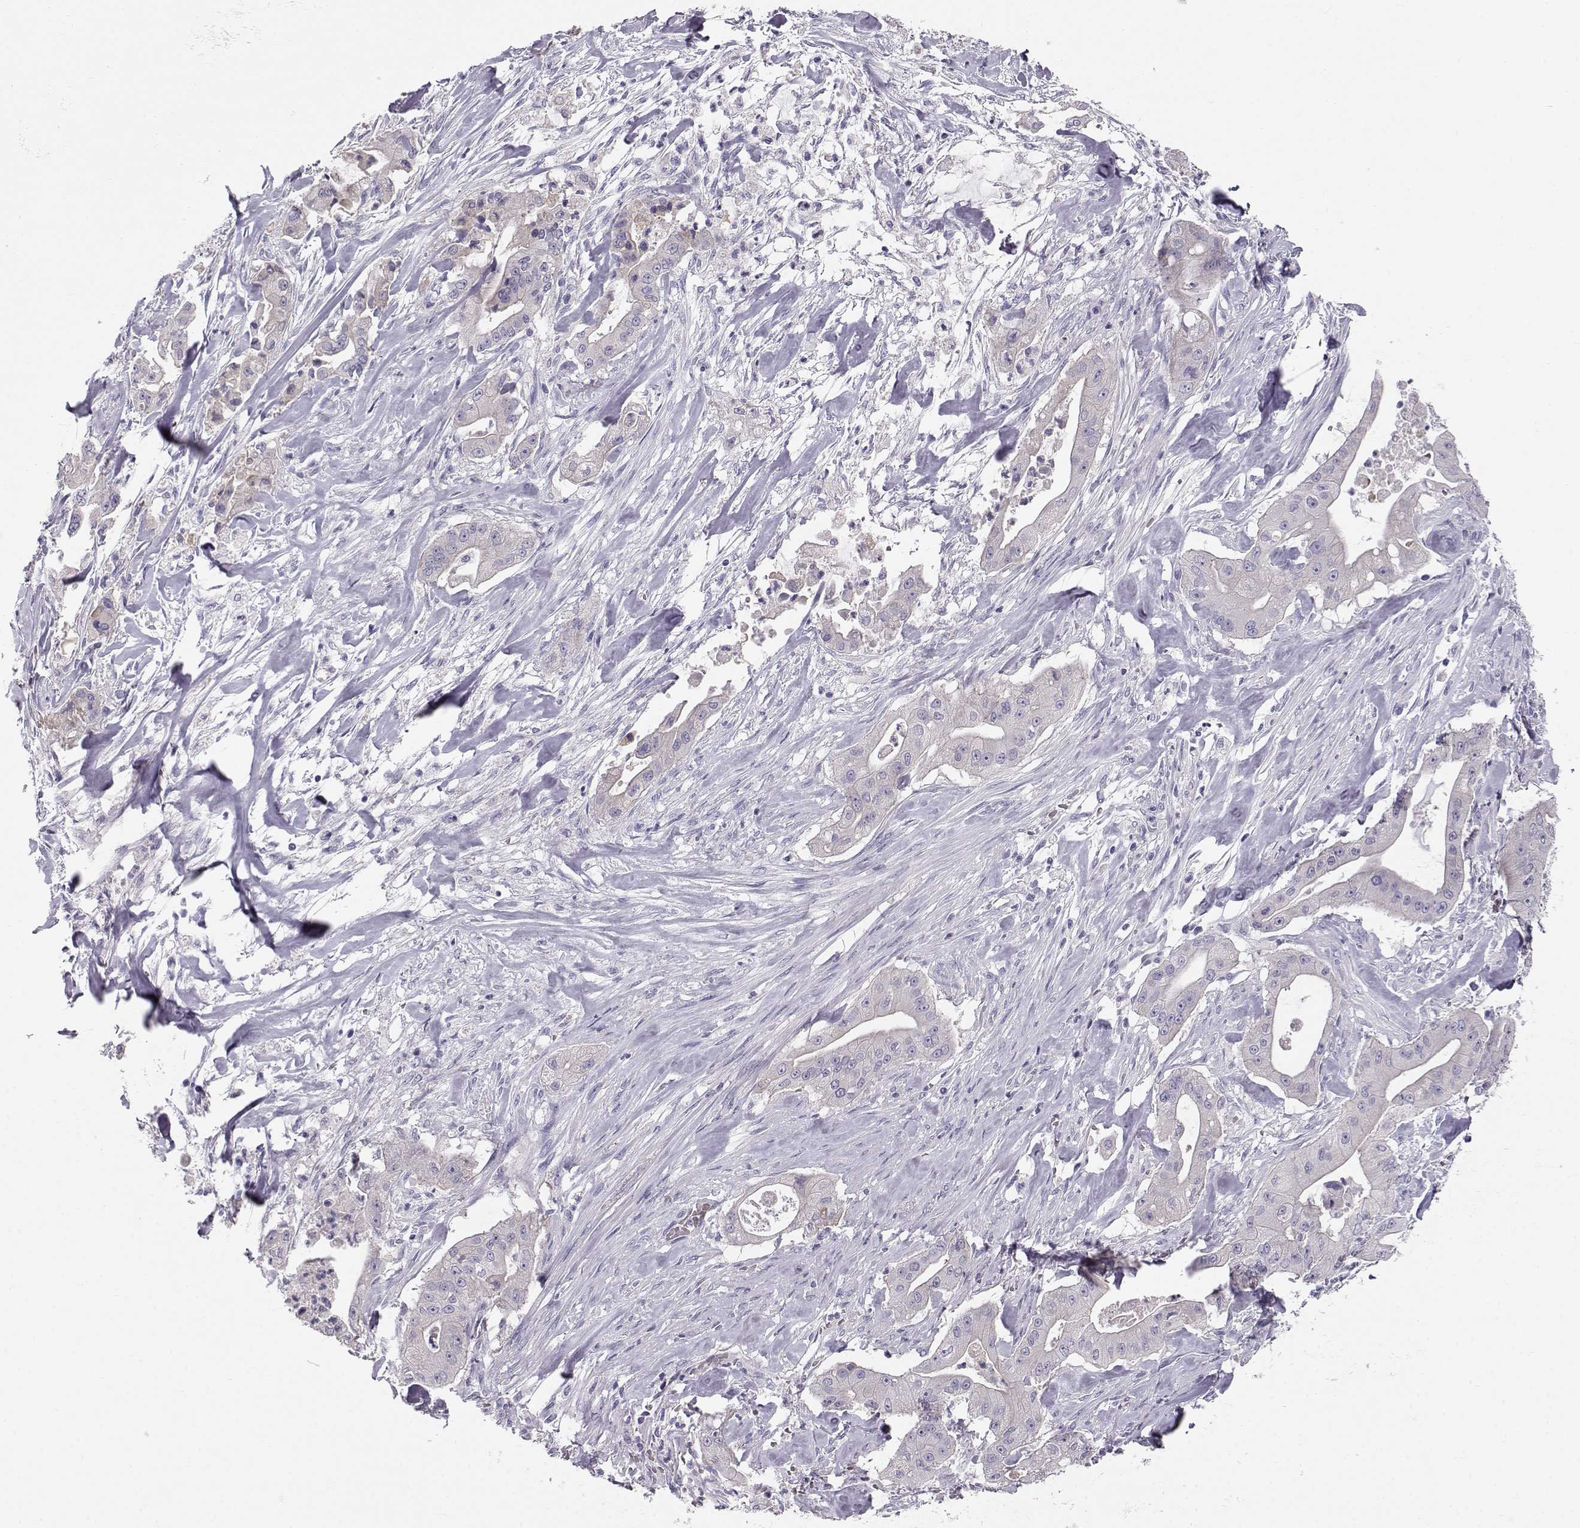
{"staining": {"intensity": "negative", "quantity": "none", "location": "none"}, "tissue": "pancreatic cancer", "cell_type": "Tumor cells", "image_type": "cancer", "snomed": [{"axis": "morphology", "description": "Normal tissue, NOS"}, {"axis": "morphology", "description": "Inflammation, NOS"}, {"axis": "morphology", "description": "Adenocarcinoma, NOS"}, {"axis": "topography", "description": "Pancreas"}], "caption": "Tumor cells are negative for protein expression in human pancreatic cancer (adenocarcinoma). Brightfield microscopy of immunohistochemistry stained with DAB (3,3'-diaminobenzidine) (brown) and hematoxylin (blue), captured at high magnification.", "gene": "GPR26", "patient": {"sex": "male", "age": 57}}